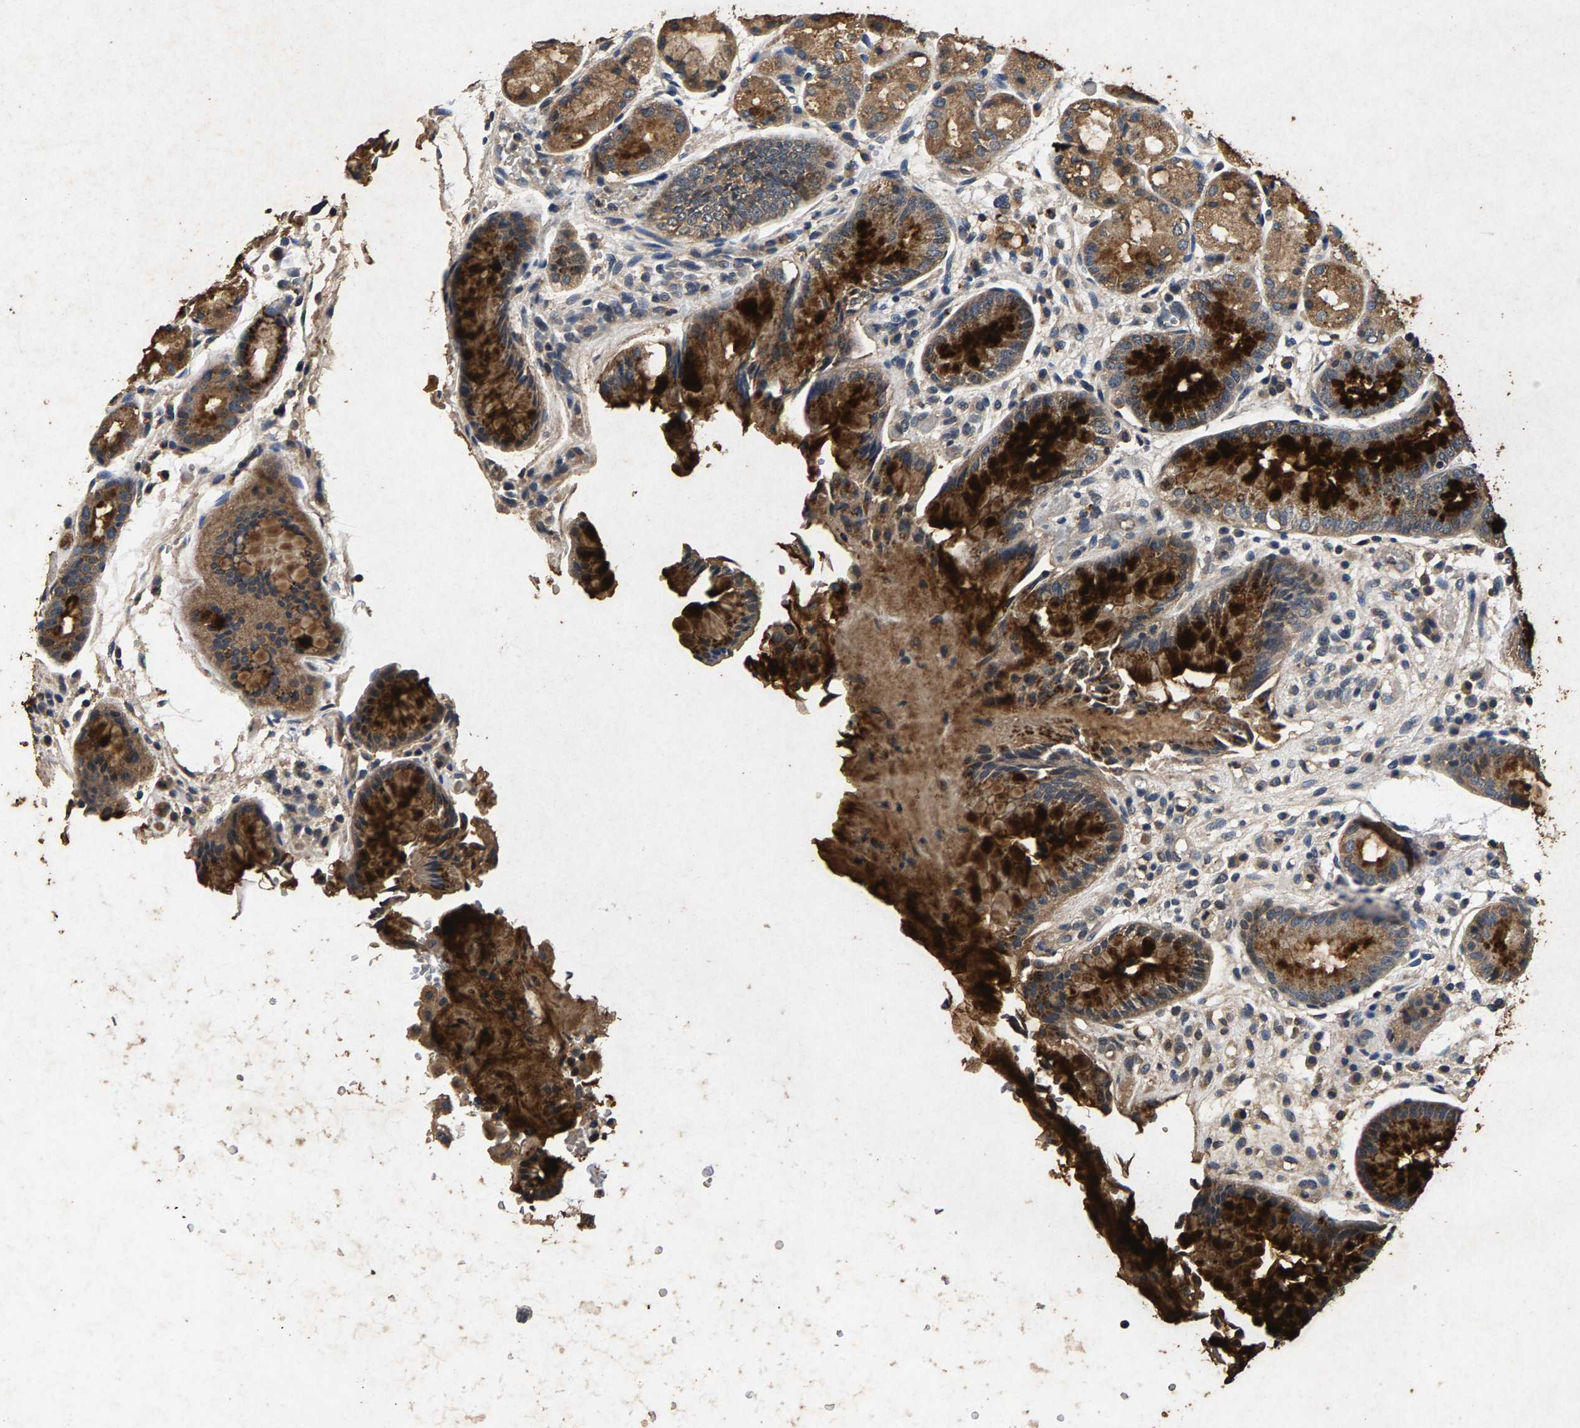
{"staining": {"intensity": "strong", "quantity": "25%-75%", "location": "cytoplasmic/membranous"}, "tissue": "stomach", "cell_type": "Glandular cells", "image_type": "normal", "snomed": [{"axis": "morphology", "description": "Normal tissue, NOS"}, {"axis": "topography", "description": "Stomach, upper"}], "caption": "Brown immunohistochemical staining in benign human stomach displays strong cytoplasmic/membranous staining in approximately 25%-75% of glandular cells.", "gene": "PPP1CC", "patient": {"sex": "male", "age": 72}}